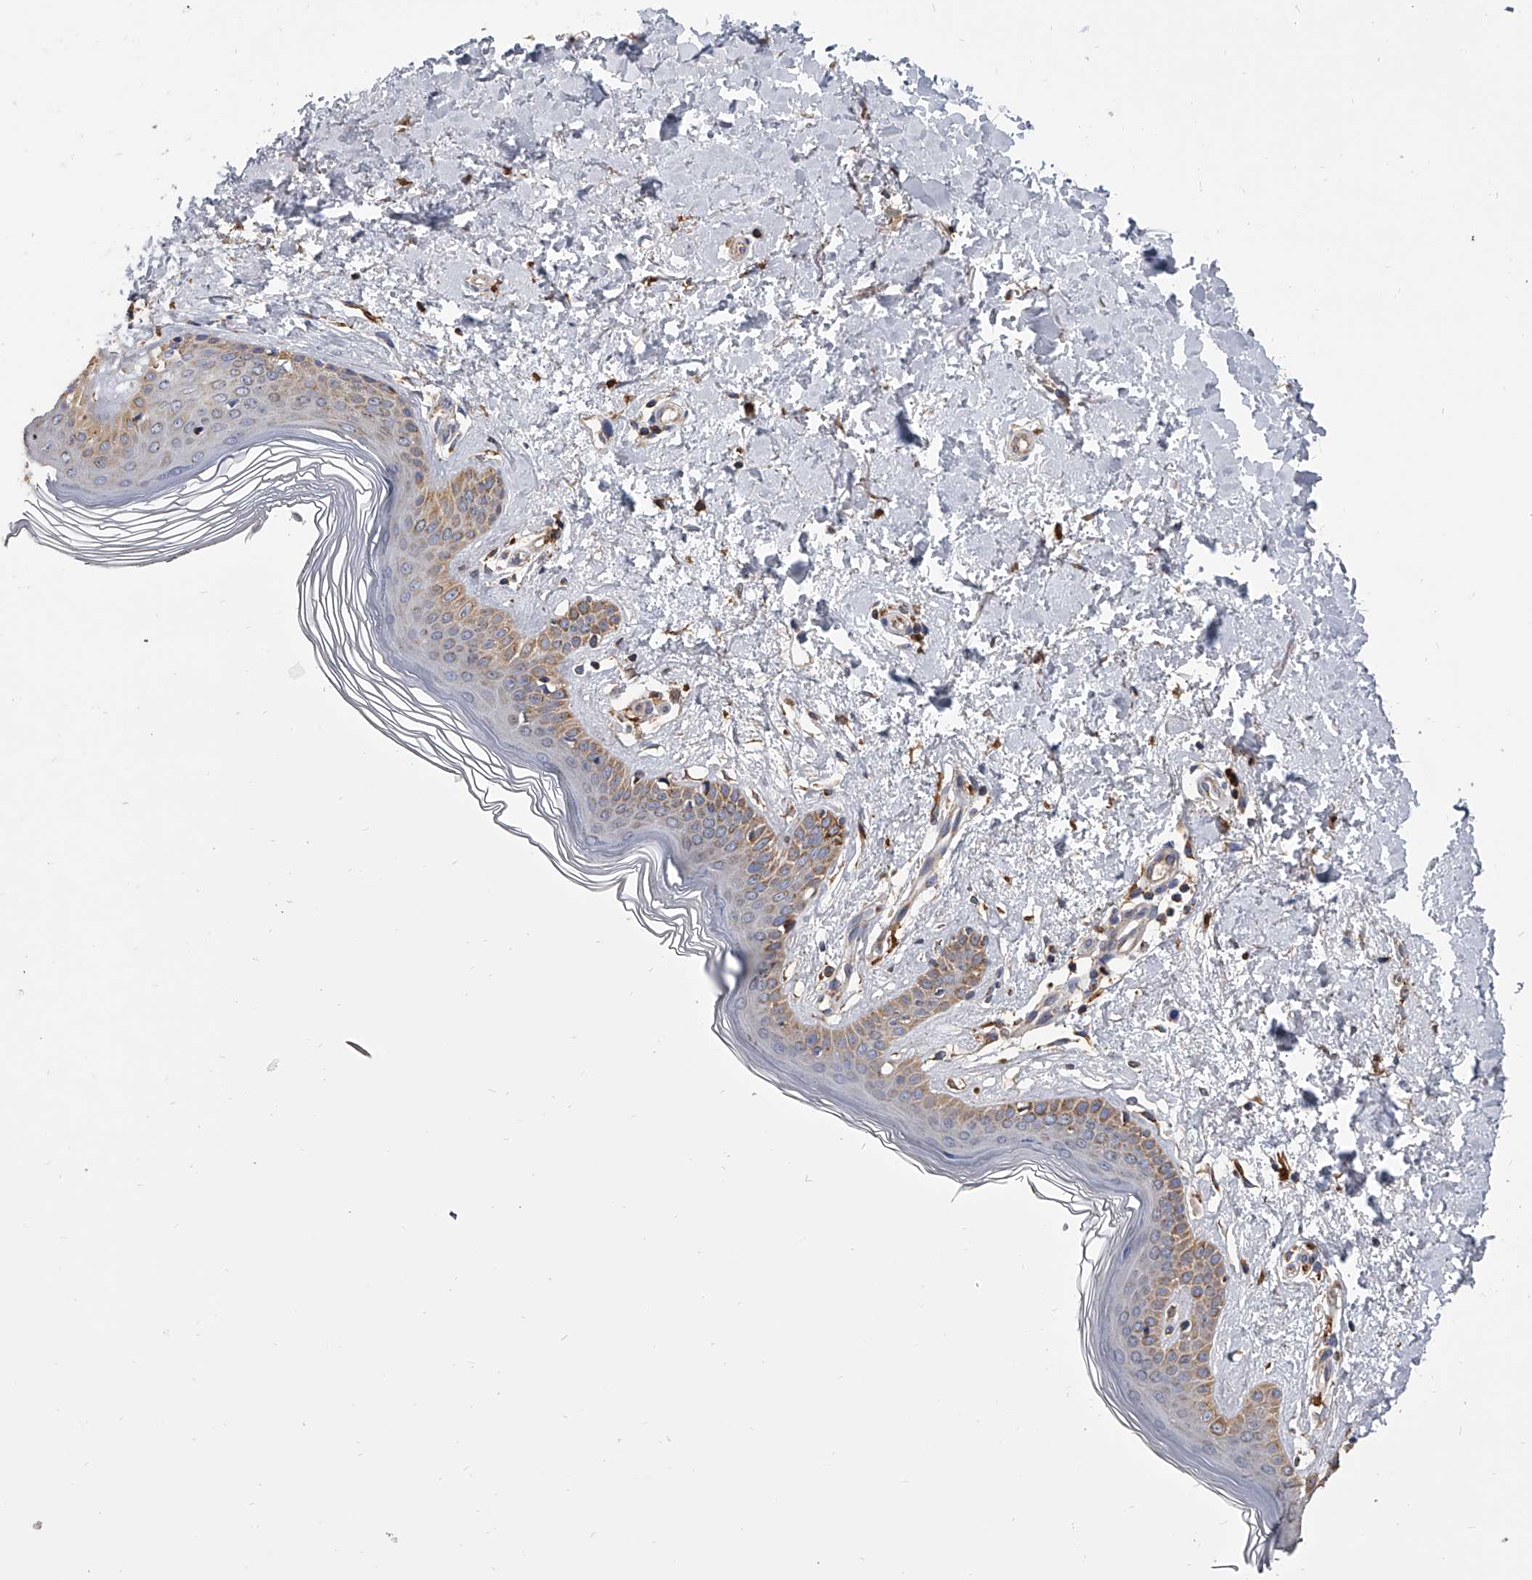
{"staining": {"intensity": "moderate", "quantity": "25%-75%", "location": "cytoplasmic/membranous"}, "tissue": "skin", "cell_type": "Fibroblasts", "image_type": "normal", "snomed": [{"axis": "morphology", "description": "Normal tissue, NOS"}, {"axis": "topography", "description": "Skin"}], "caption": "Protein staining by immunohistochemistry exhibits moderate cytoplasmic/membranous staining in about 25%-75% of fibroblasts in normal skin. (brown staining indicates protein expression, while blue staining denotes nuclei).", "gene": "MRPL28", "patient": {"sex": "female", "age": 64}}